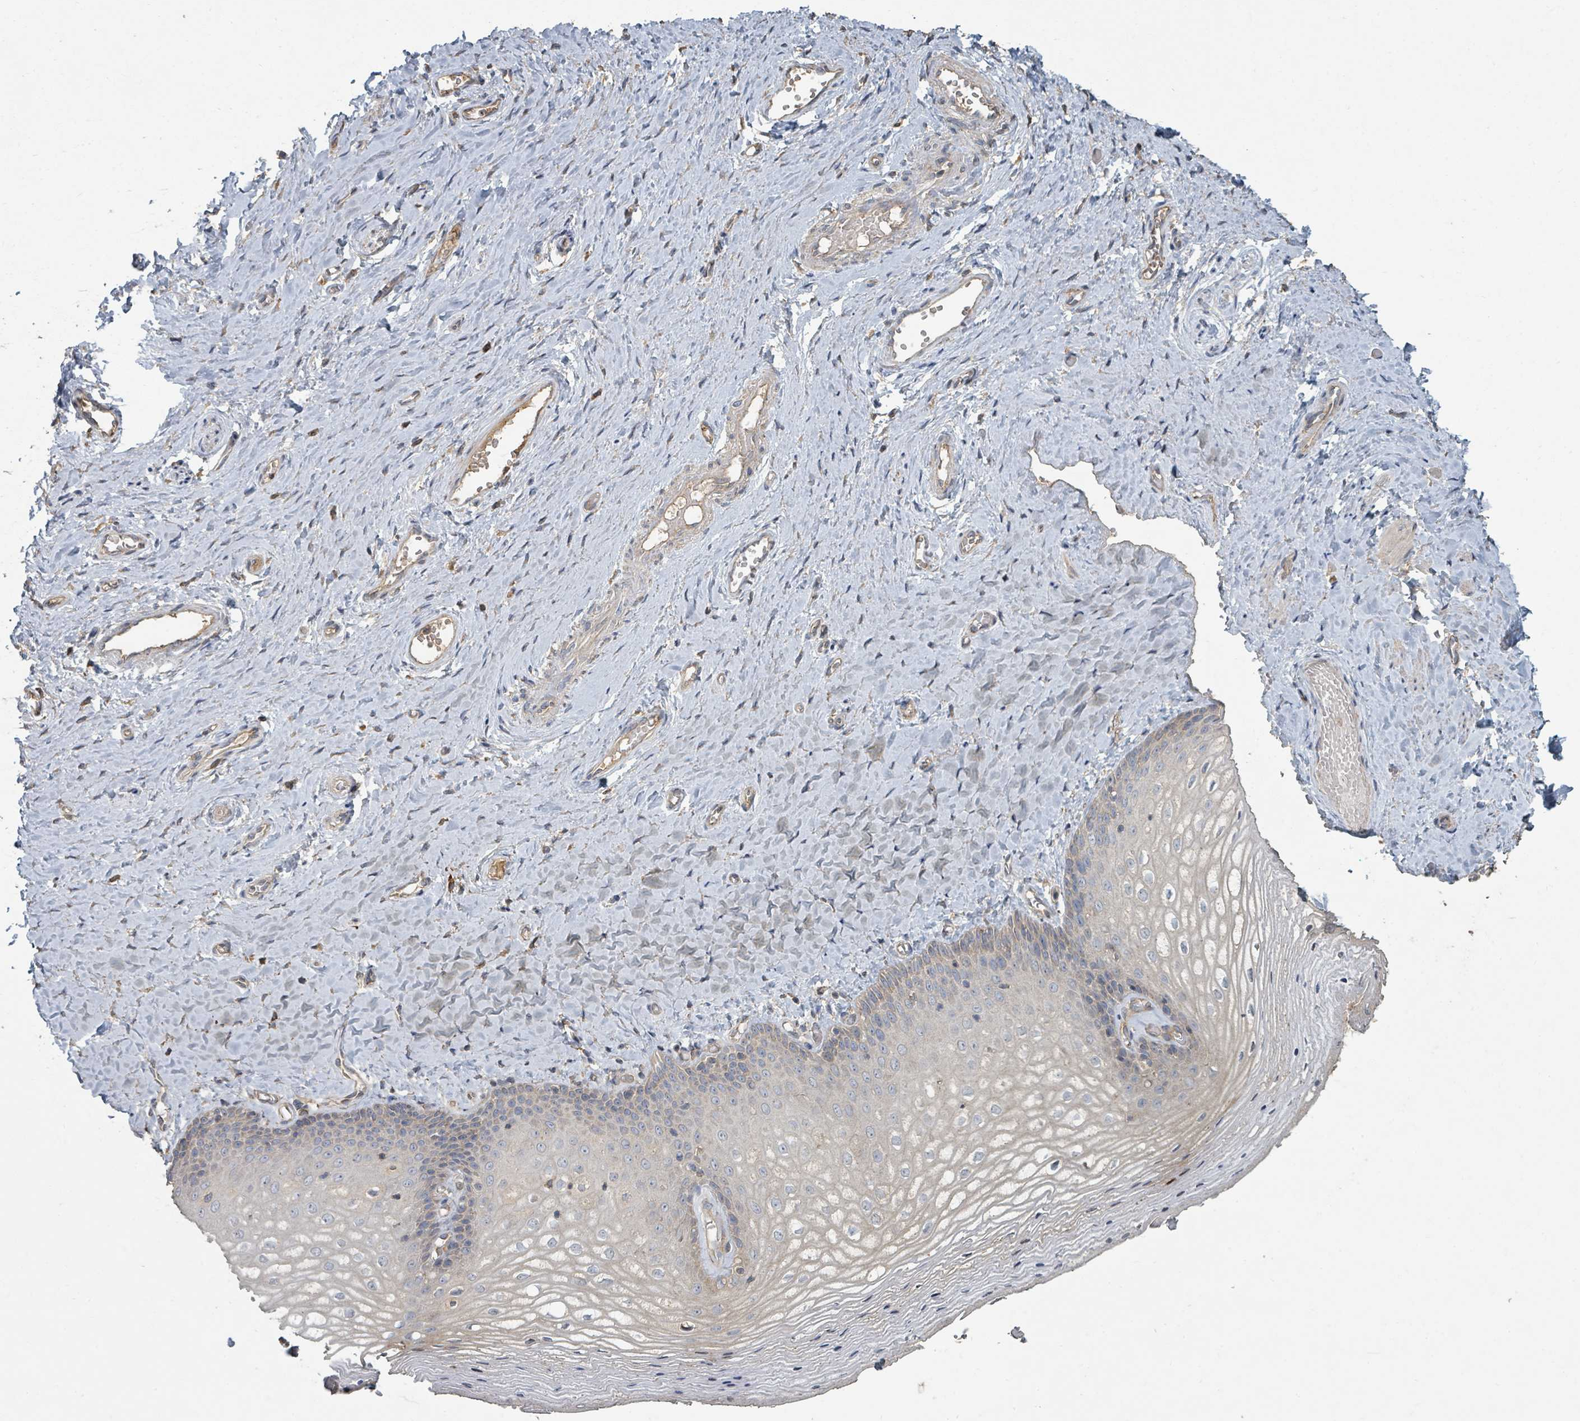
{"staining": {"intensity": "negative", "quantity": "none", "location": "none"}, "tissue": "vagina", "cell_type": "Squamous epithelial cells", "image_type": "normal", "snomed": [{"axis": "morphology", "description": "Normal tissue, NOS"}, {"axis": "topography", "description": "Vagina"}], "caption": "Immunohistochemistry (IHC) histopathology image of benign vagina: human vagina stained with DAB (3,3'-diaminobenzidine) exhibits no significant protein staining in squamous epithelial cells.", "gene": "WDFY1", "patient": {"sex": "female", "age": 65}}